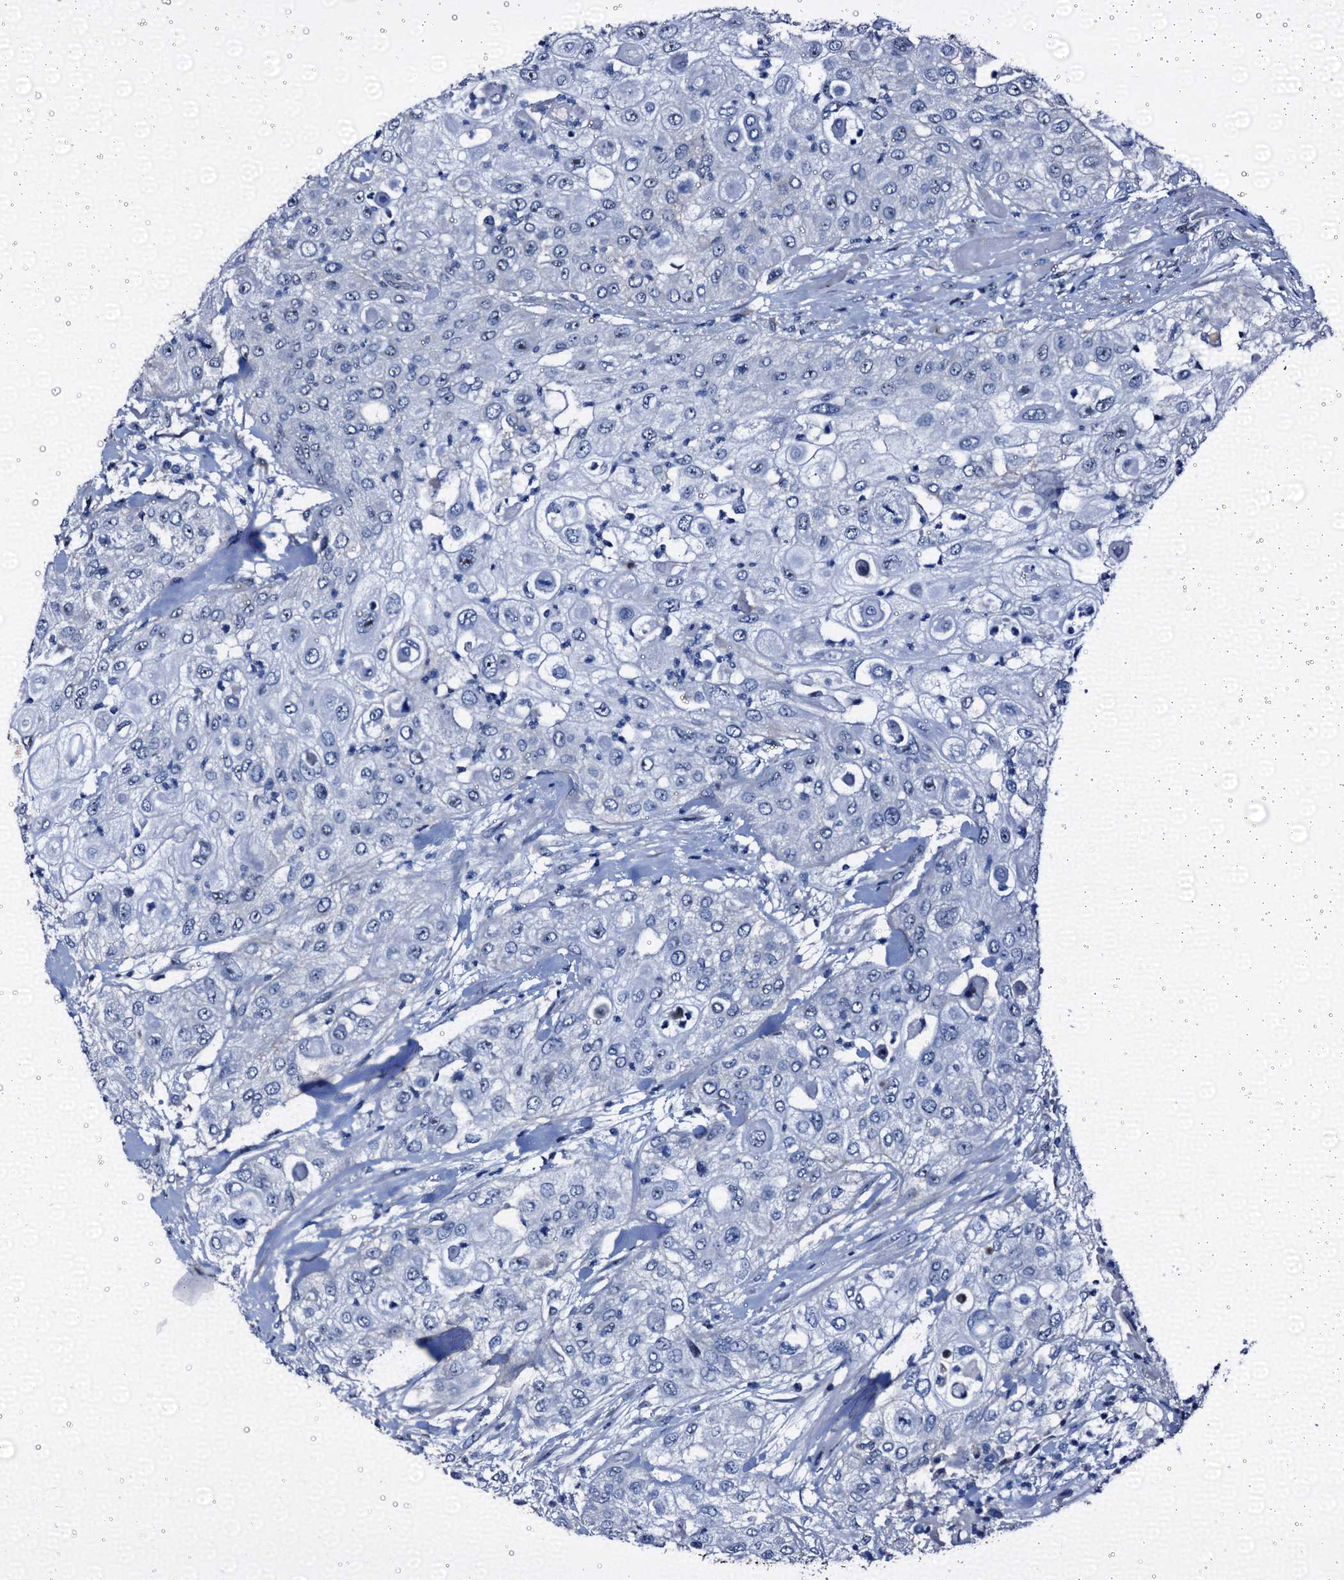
{"staining": {"intensity": "negative", "quantity": "none", "location": "none"}, "tissue": "urothelial cancer", "cell_type": "Tumor cells", "image_type": "cancer", "snomed": [{"axis": "morphology", "description": "Urothelial carcinoma, High grade"}, {"axis": "topography", "description": "Urinary bladder"}], "caption": "This is an immunohistochemistry (IHC) micrograph of human urothelial cancer. There is no expression in tumor cells.", "gene": "EMG1", "patient": {"sex": "female", "age": 79}}